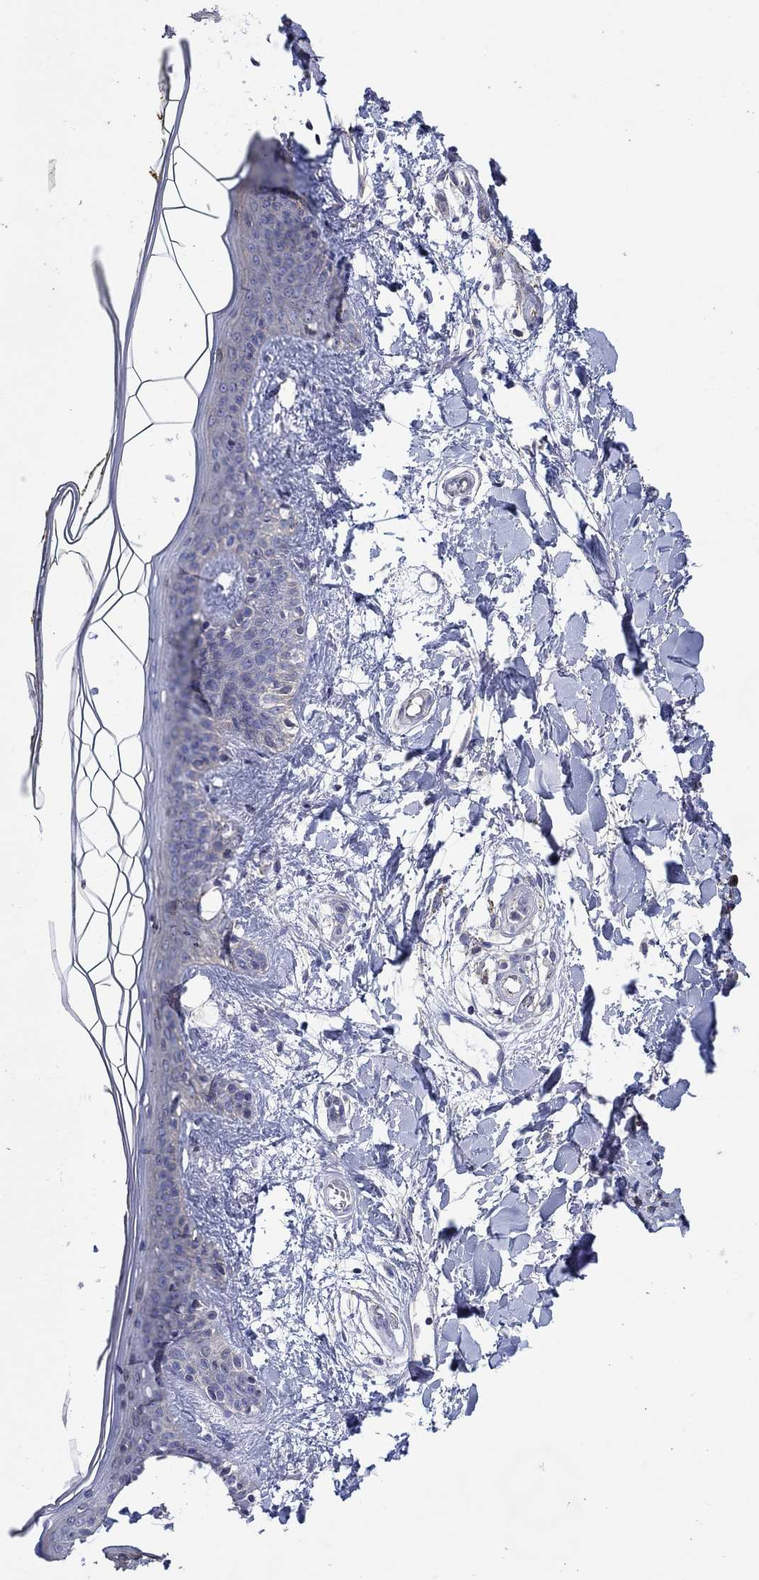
{"staining": {"intensity": "negative", "quantity": "none", "location": "none"}, "tissue": "skin", "cell_type": "Fibroblasts", "image_type": "normal", "snomed": [{"axis": "morphology", "description": "Normal tissue, NOS"}, {"axis": "topography", "description": "Skin"}], "caption": "This is an IHC image of normal human skin. There is no staining in fibroblasts.", "gene": "TPRN", "patient": {"sex": "female", "age": 34}}